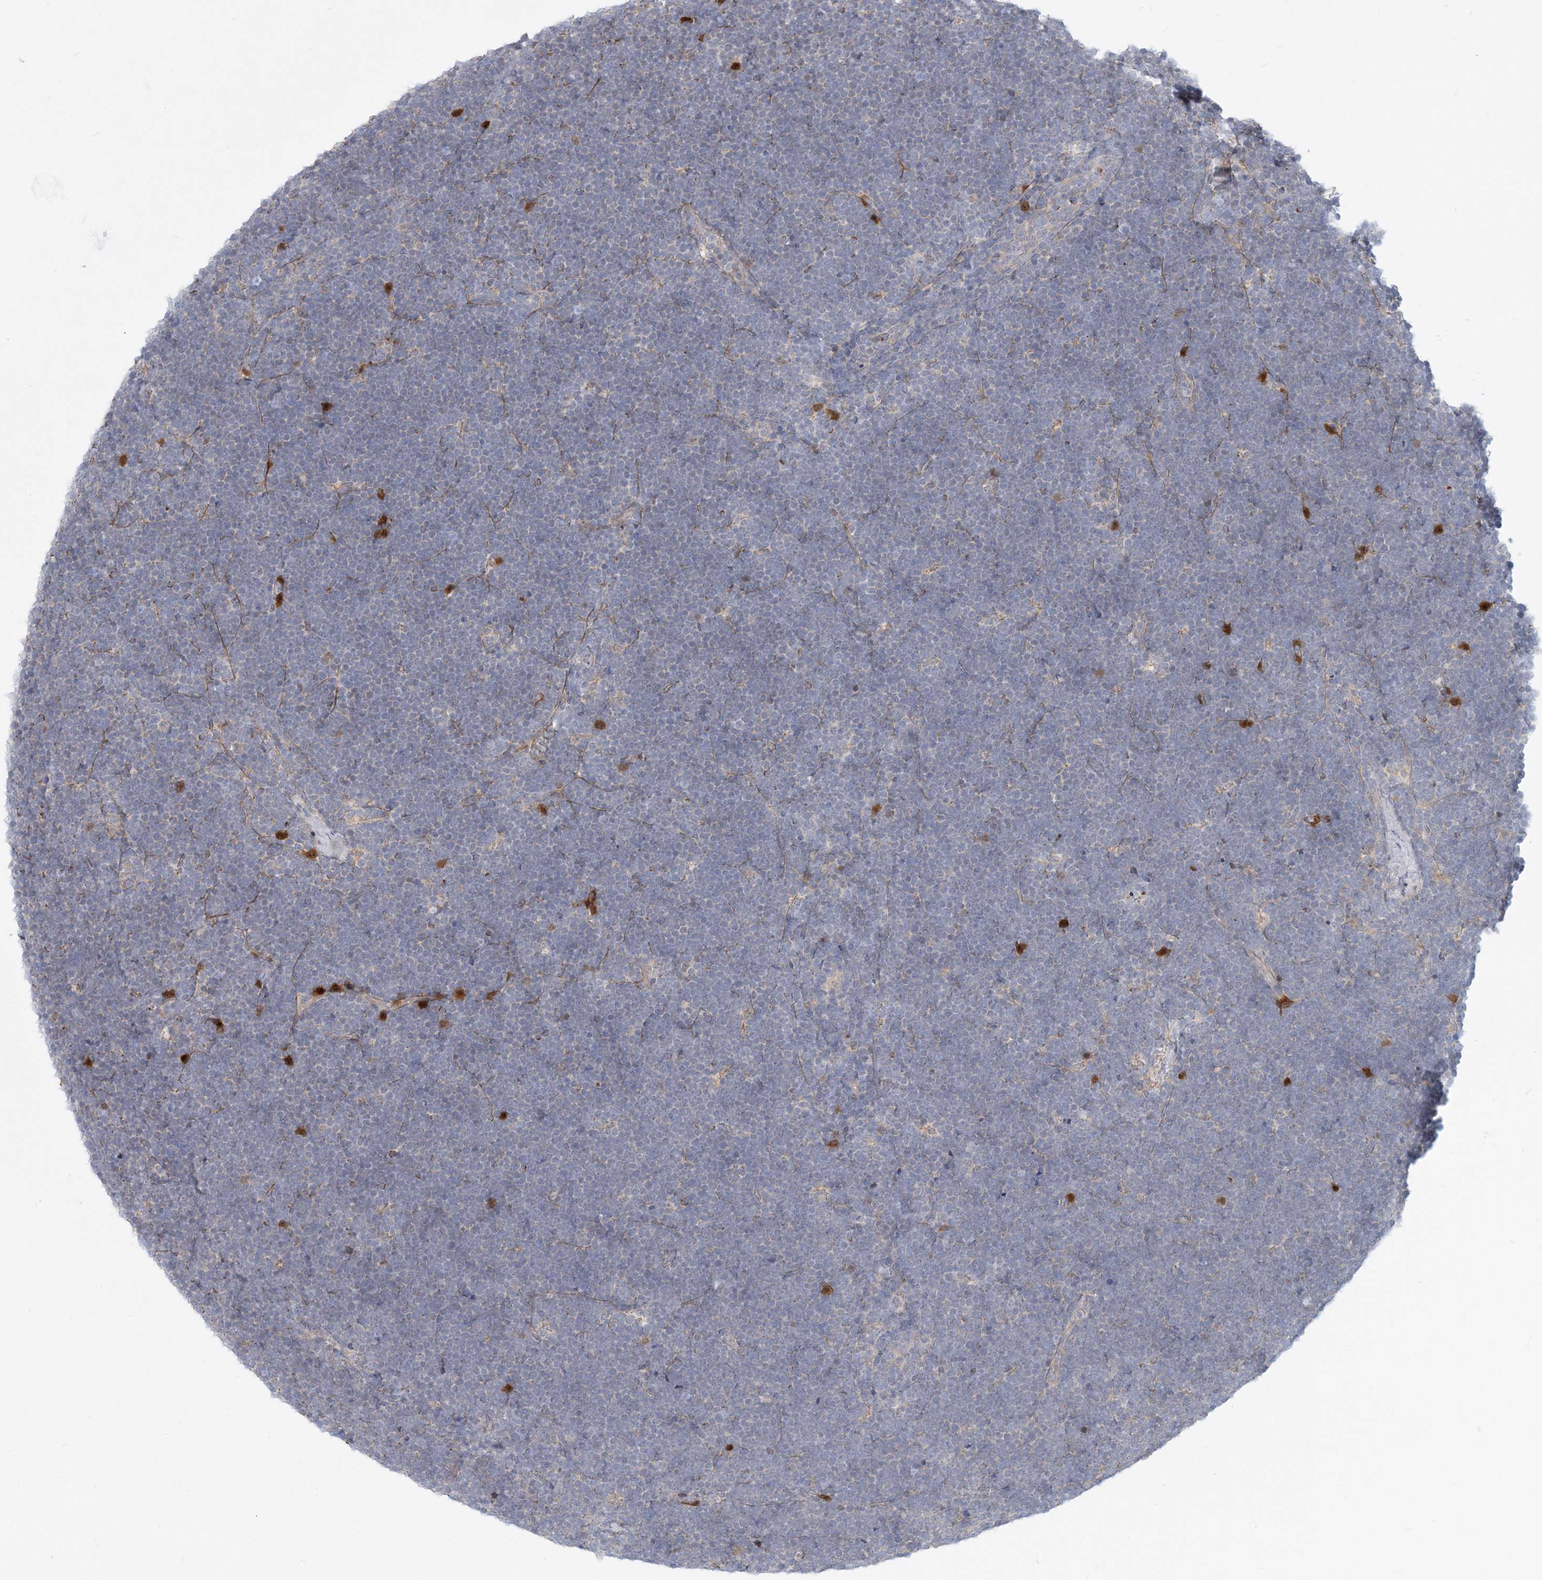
{"staining": {"intensity": "negative", "quantity": "none", "location": "none"}, "tissue": "lymphoma", "cell_type": "Tumor cells", "image_type": "cancer", "snomed": [{"axis": "morphology", "description": "Malignant lymphoma, non-Hodgkin's type, High grade"}, {"axis": "topography", "description": "Lymph node"}], "caption": "This is an immunohistochemistry (IHC) histopathology image of lymphoma. There is no expression in tumor cells.", "gene": "GMPPA", "patient": {"sex": "male", "age": 13}}